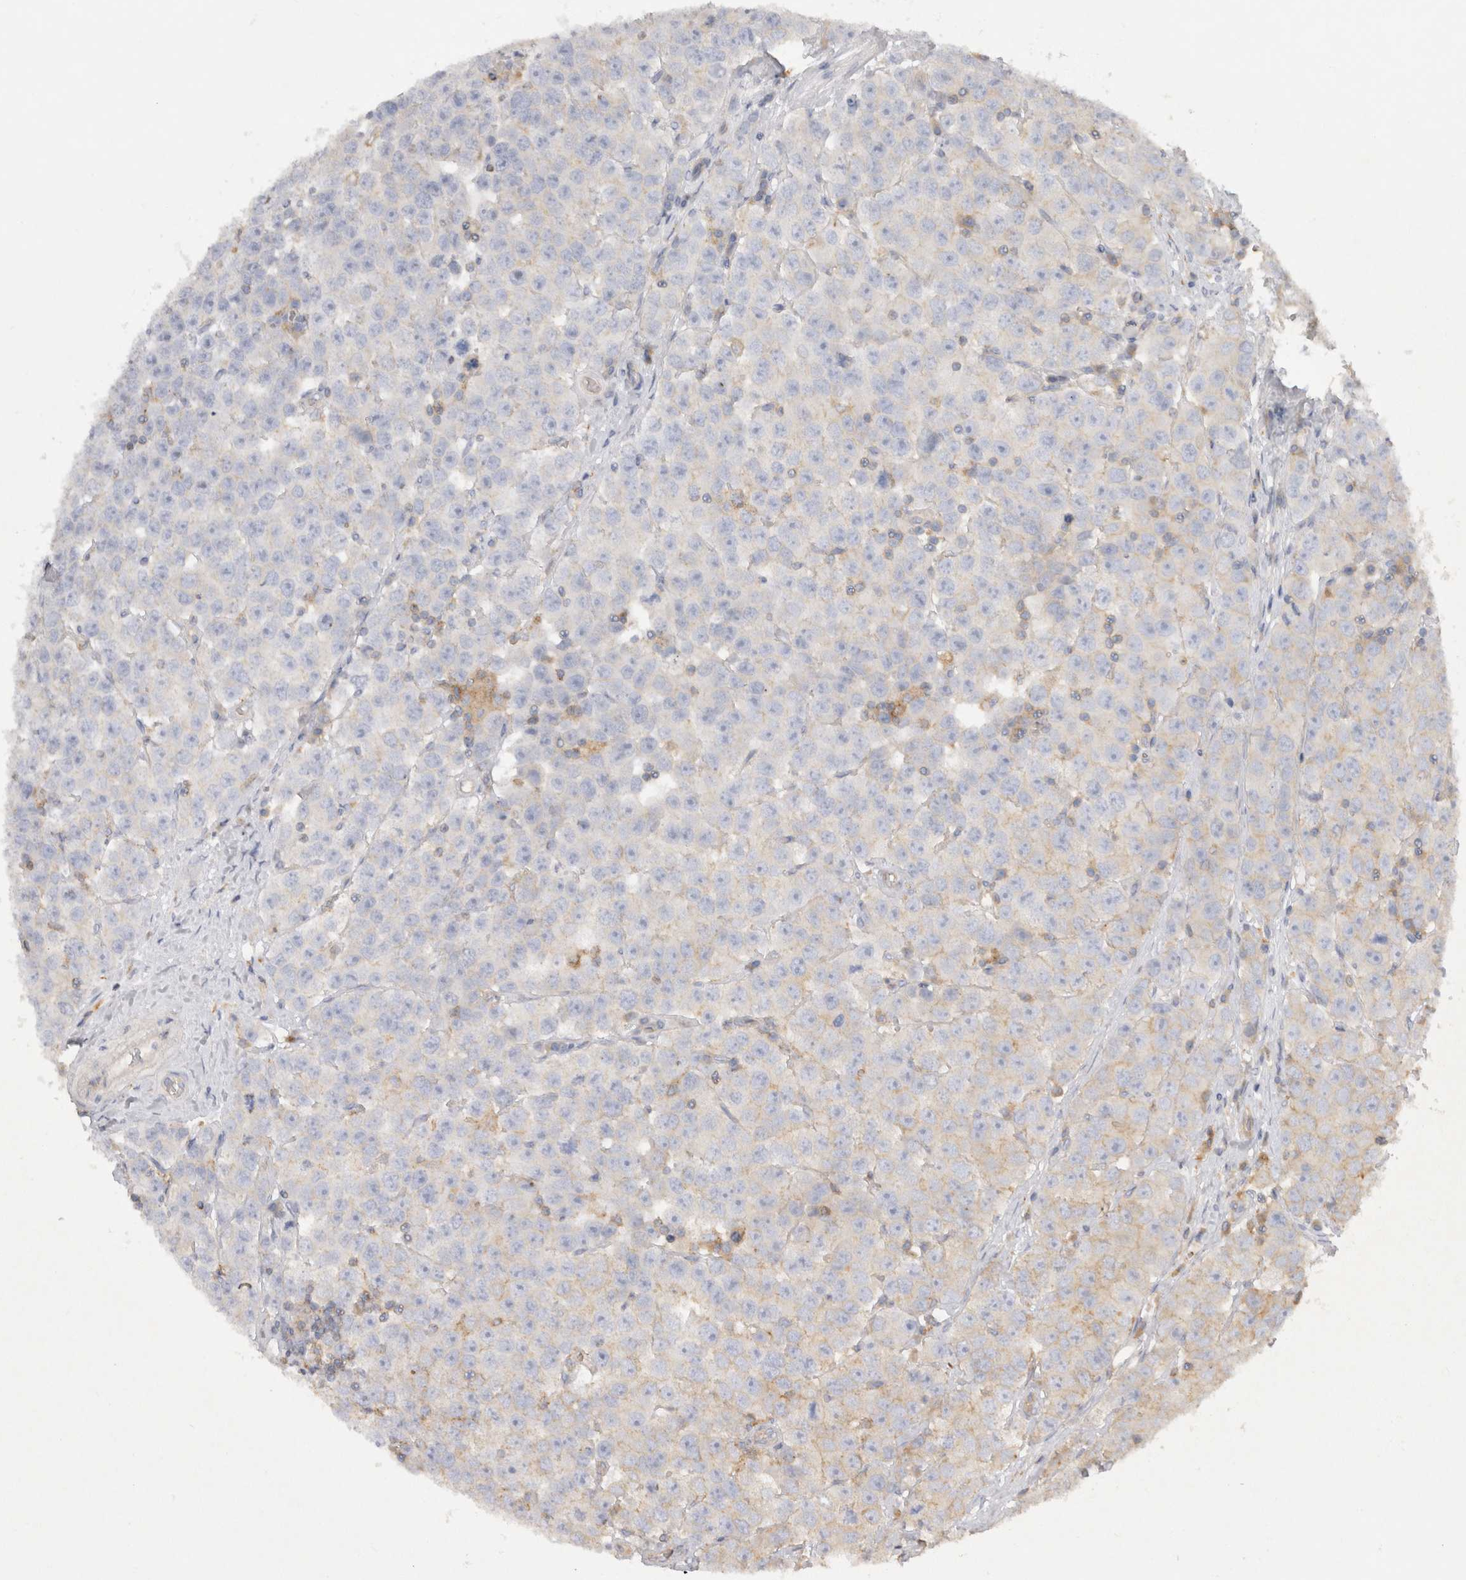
{"staining": {"intensity": "negative", "quantity": "none", "location": "none"}, "tissue": "testis cancer", "cell_type": "Tumor cells", "image_type": "cancer", "snomed": [{"axis": "morphology", "description": "Seminoma, NOS"}, {"axis": "morphology", "description": "Carcinoma, Embryonal, NOS"}, {"axis": "topography", "description": "Testis"}], "caption": "Immunohistochemical staining of human testis cancer displays no significant positivity in tumor cells.", "gene": "CHMP6", "patient": {"sex": "male", "age": 28}}